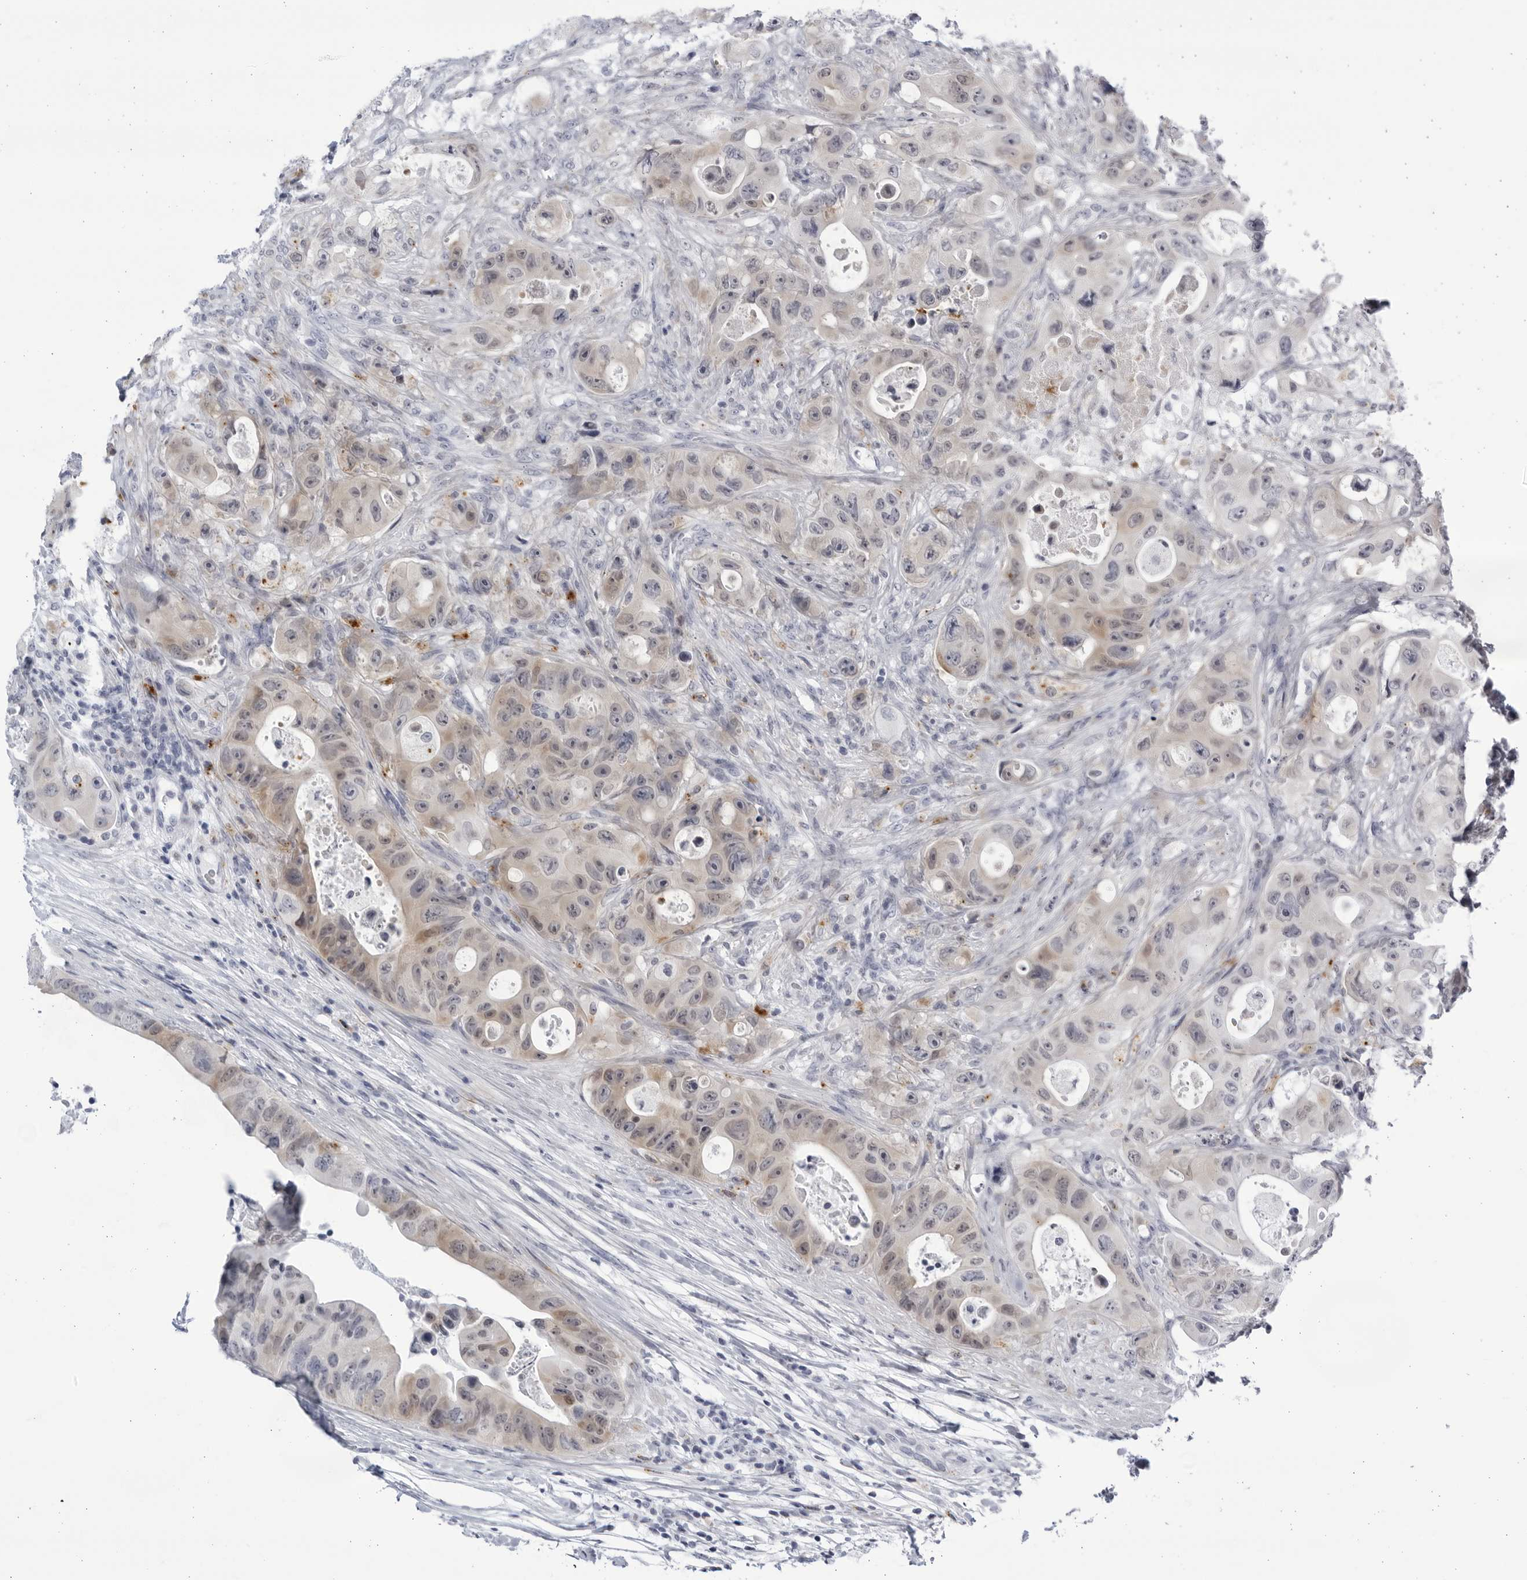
{"staining": {"intensity": "weak", "quantity": "<25%", "location": "cytoplasmic/membranous"}, "tissue": "colorectal cancer", "cell_type": "Tumor cells", "image_type": "cancer", "snomed": [{"axis": "morphology", "description": "Adenocarcinoma, NOS"}, {"axis": "topography", "description": "Colon"}], "caption": "Protein analysis of colorectal cancer demonstrates no significant expression in tumor cells.", "gene": "CCDC181", "patient": {"sex": "female", "age": 46}}